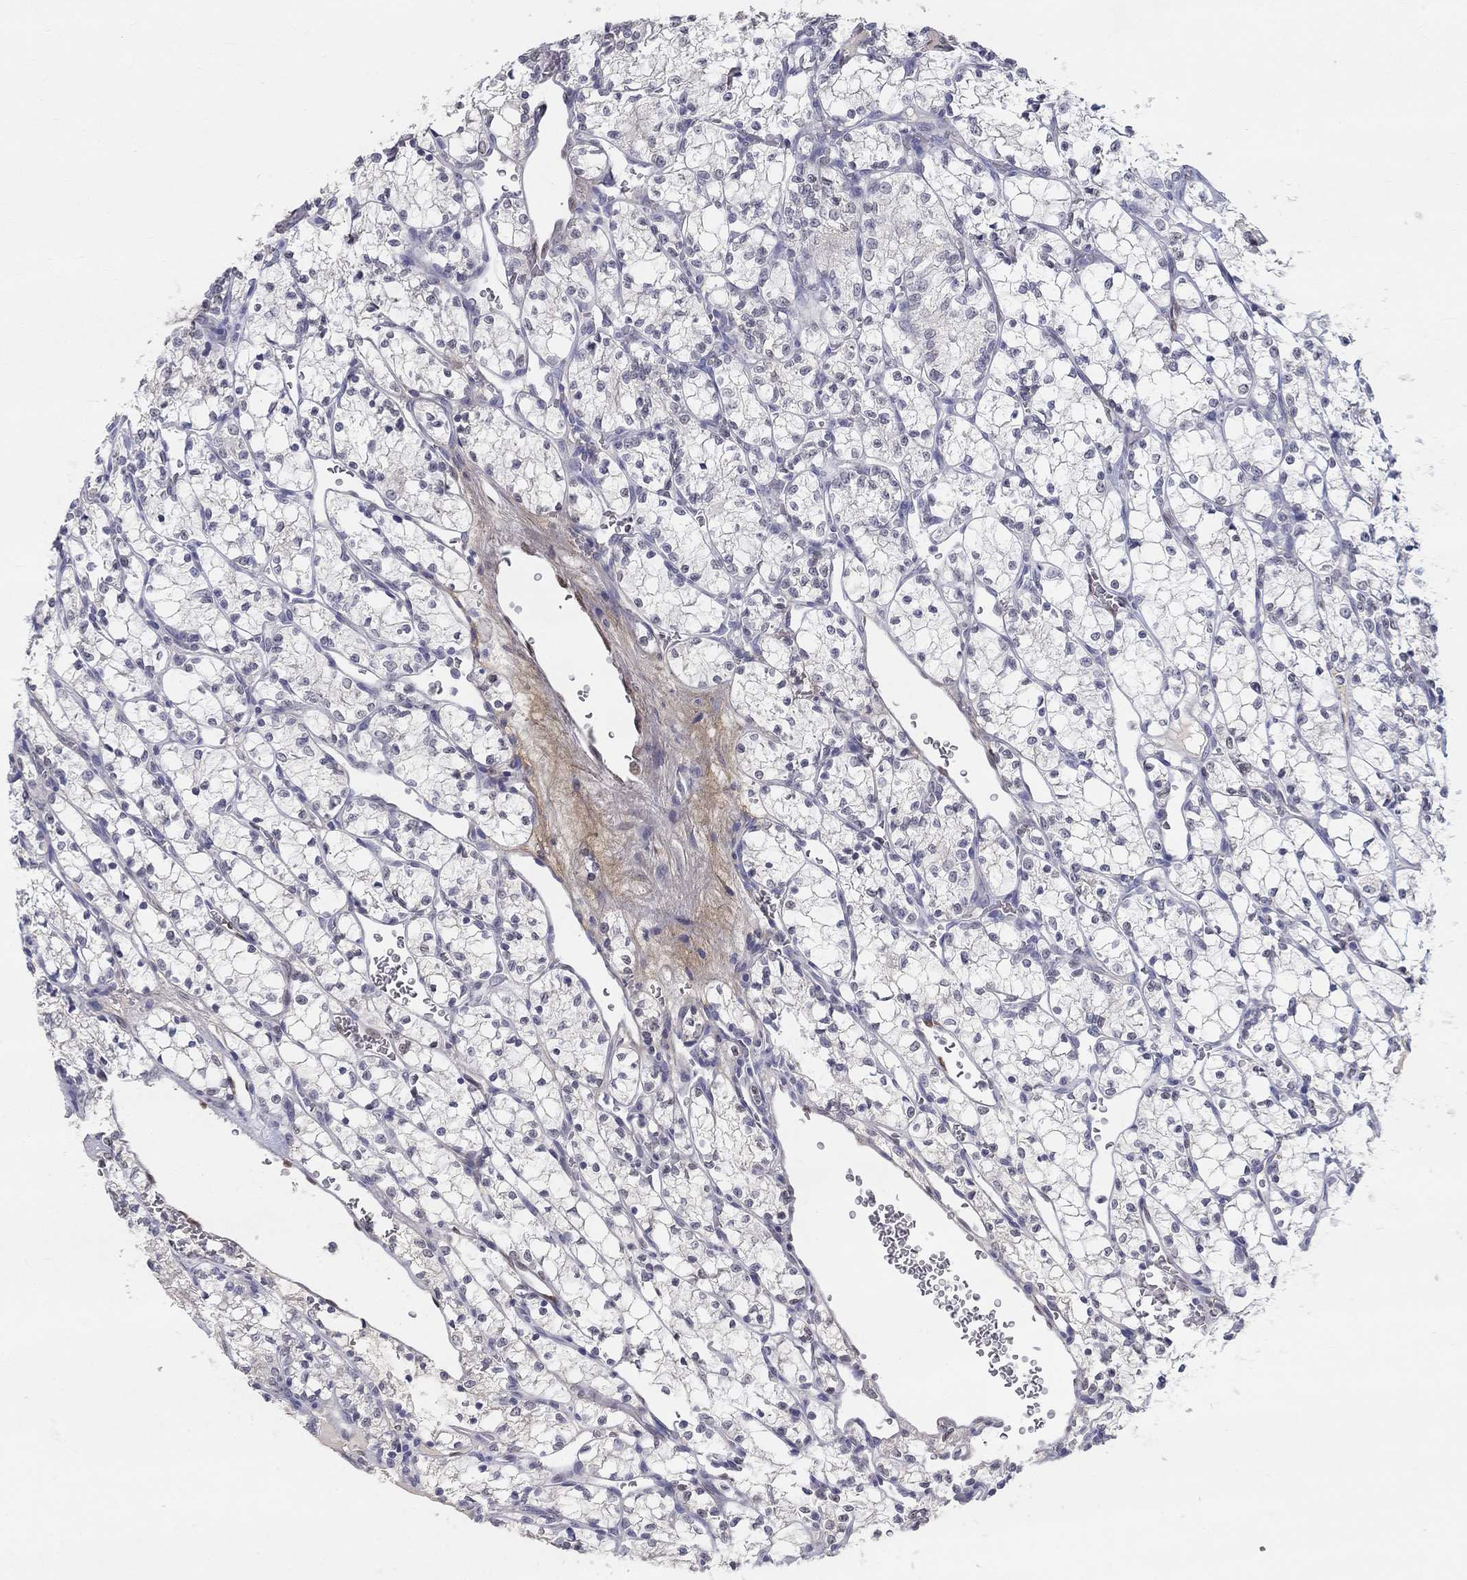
{"staining": {"intensity": "moderate", "quantity": "<25%", "location": "nuclear"}, "tissue": "renal cancer", "cell_type": "Tumor cells", "image_type": "cancer", "snomed": [{"axis": "morphology", "description": "Adenocarcinoma, NOS"}, {"axis": "topography", "description": "Kidney"}], "caption": "Brown immunohistochemical staining in human renal cancer demonstrates moderate nuclear positivity in about <25% of tumor cells.", "gene": "FGF2", "patient": {"sex": "female", "age": 69}}